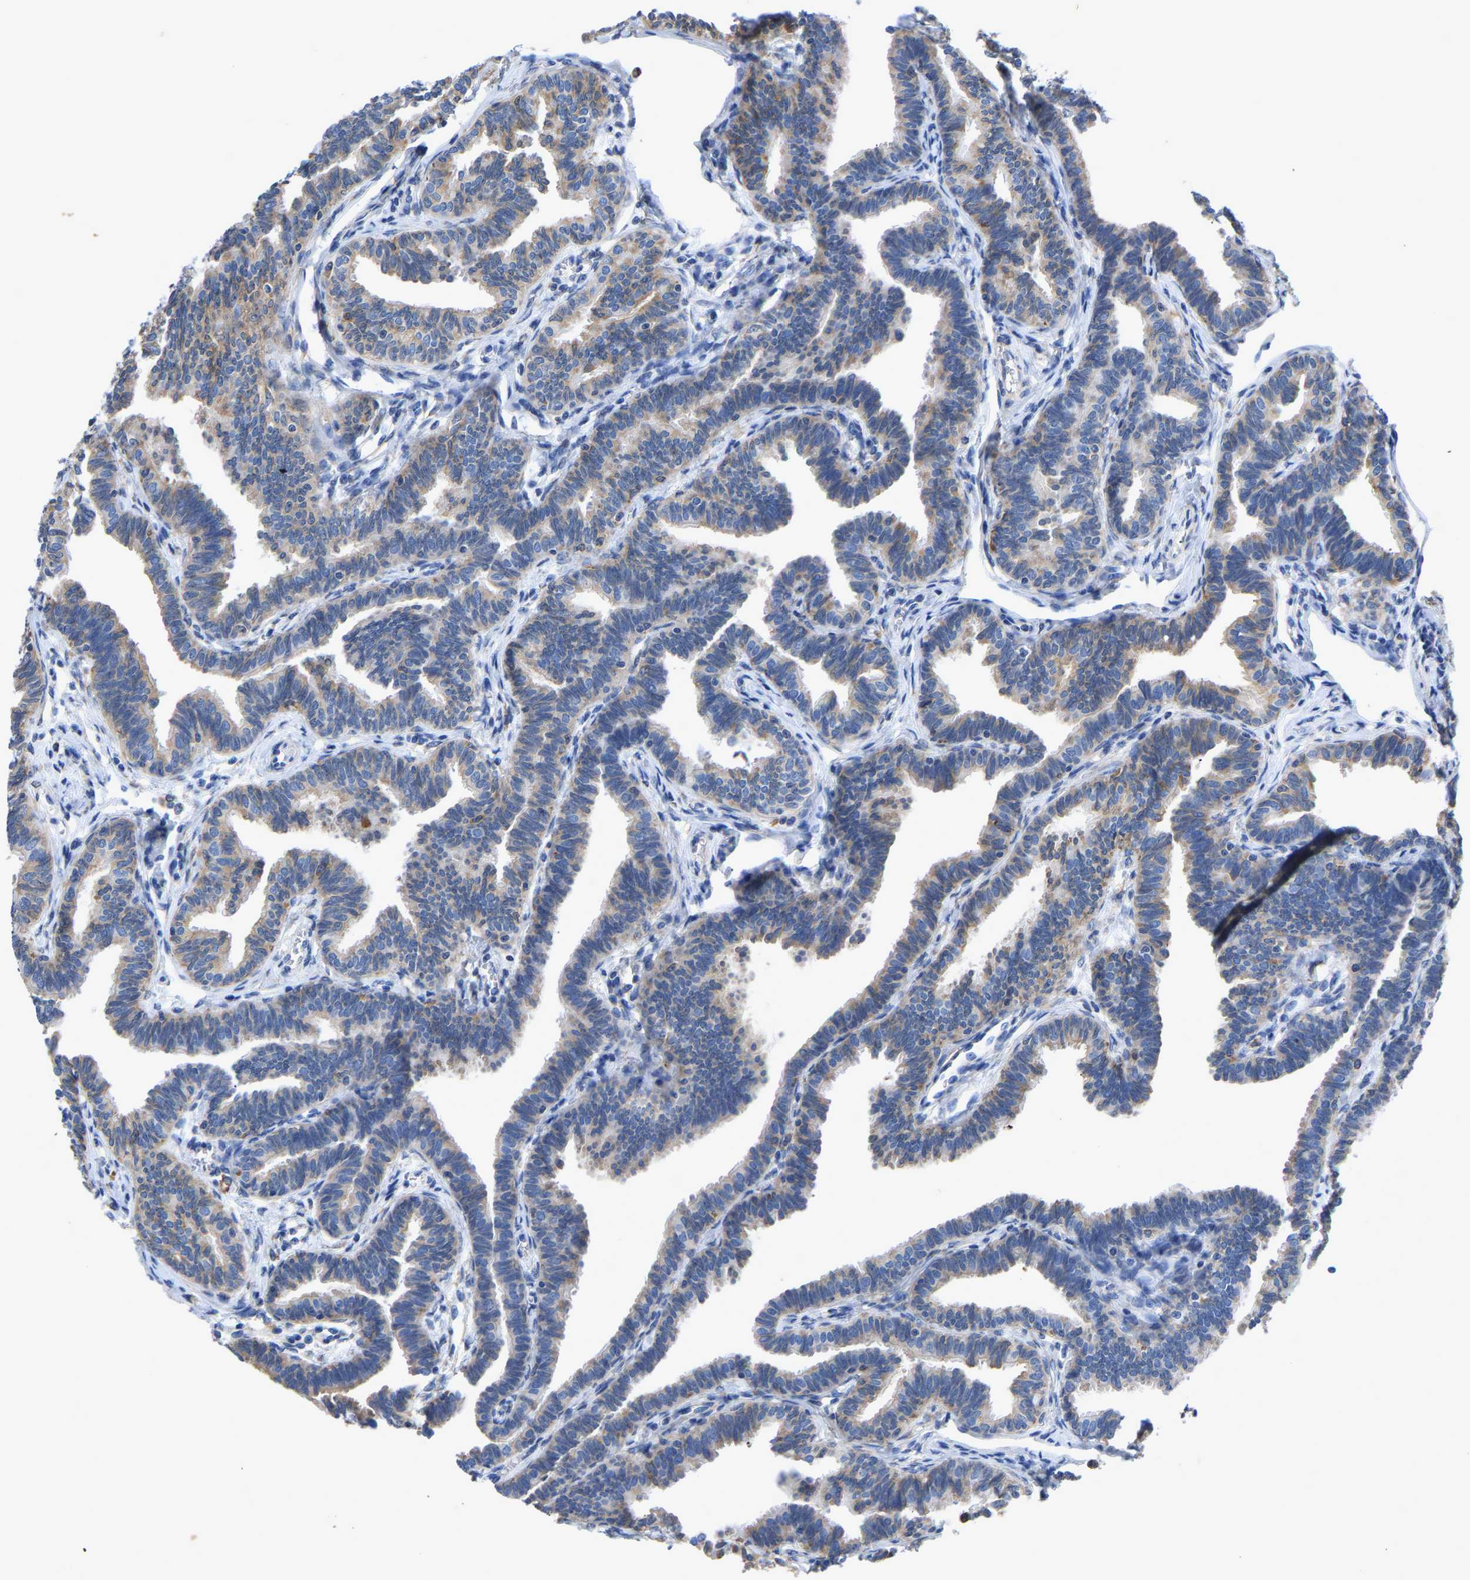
{"staining": {"intensity": "moderate", "quantity": ">75%", "location": "cytoplasmic/membranous"}, "tissue": "fallopian tube", "cell_type": "Glandular cells", "image_type": "normal", "snomed": [{"axis": "morphology", "description": "Normal tissue, NOS"}, {"axis": "topography", "description": "Fallopian tube"}, {"axis": "topography", "description": "Ovary"}], "caption": "This is a photomicrograph of immunohistochemistry staining of normal fallopian tube, which shows moderate positivity in the cytoplasmic/membranous of glandular cells.", "gene": "P4HB", "patient": {"sex": "female", "age": 23}}